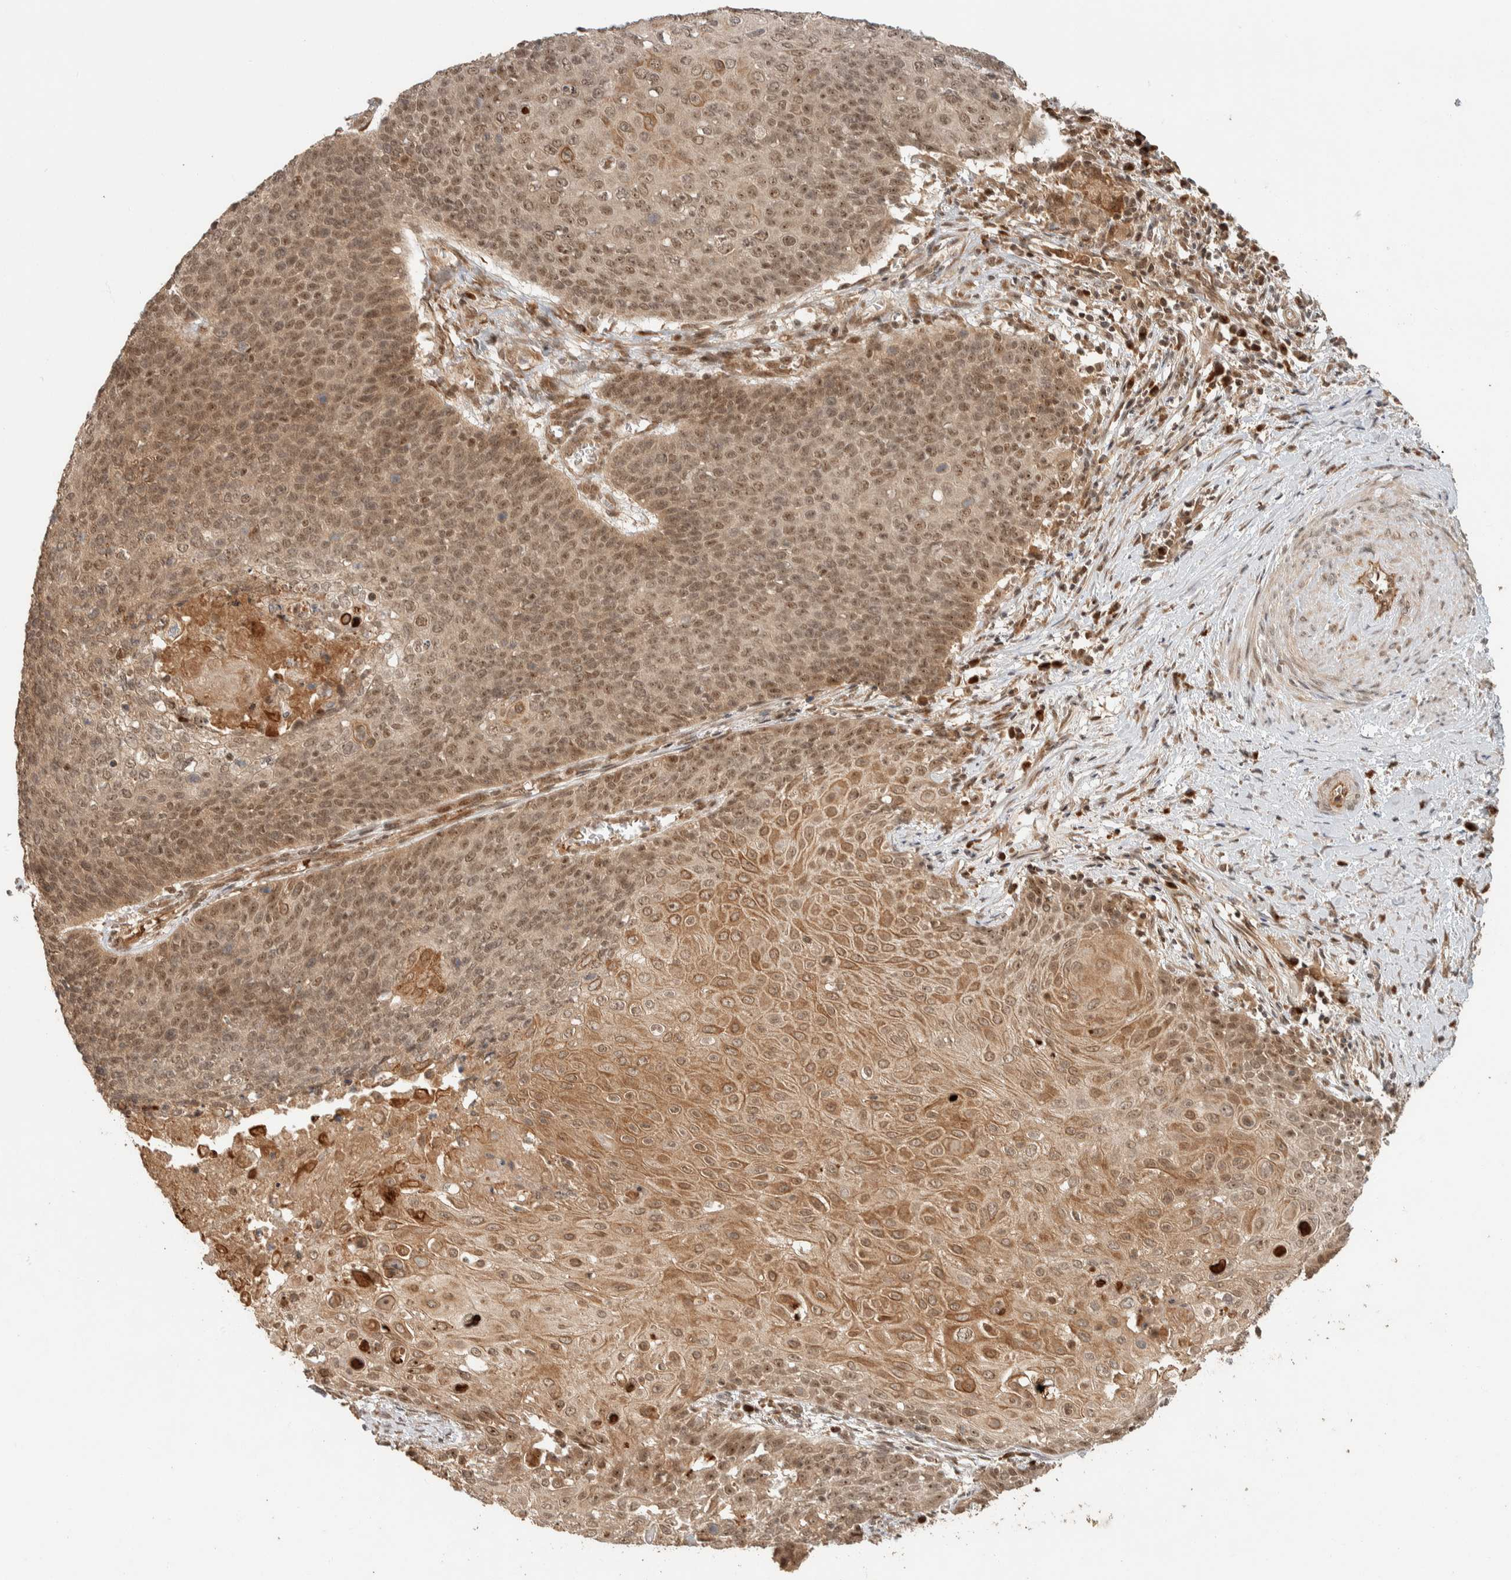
{"staining": {"intensity": "moderate", "quantity": ">75%", "location": "cytoplasmic/membranous,nuclear"}, "tissue": "cervical cancer", "cell_type": "Tumor cells", "image_type": "cancer", "snomed": [{"axis": "morphology", "description": "Squamous cell carcinoma, NOS"}, {"axis": "topography", "description": "Cervix"}], "caption": "IHC of human cervical squamous cell carcinoma exhibits medium levels of moderate cytoplasmic/membranous and nuclear staining in approximately >75% of tumor cells.", "gene": "ZBTB2", "patient": {"sex": "female", "age": 39}}